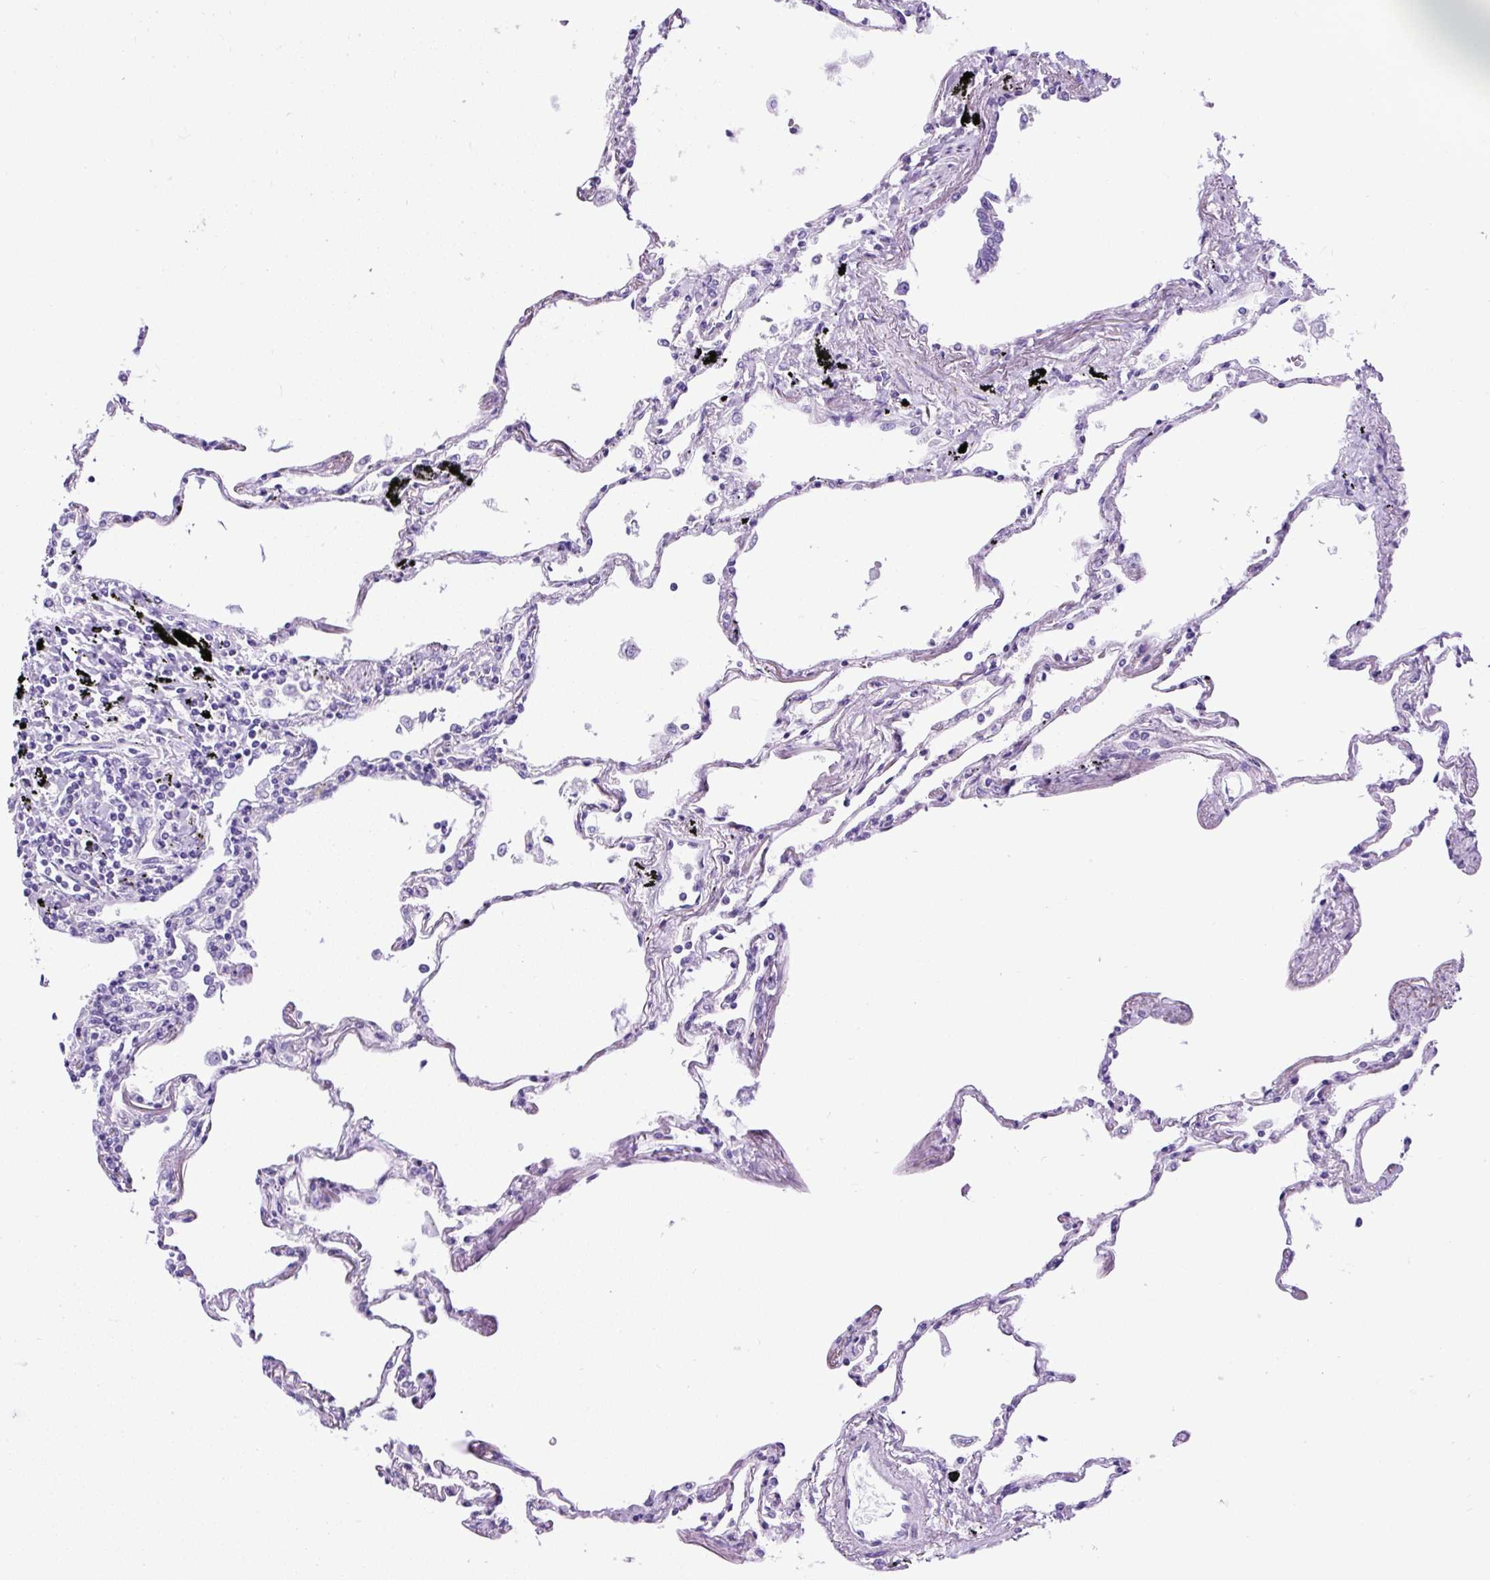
{"staining": {"intensity": "negative", "quantity": "none", "location": "none"}, "tissue": "lung", "cell_type": "Alveolar cells", "image_type": "normal", "snomed": [{"axis": "morphology", "description": "Normal tissue, NOS"}, {"axis": "topography", "description": "Lung"}], "caption": "Immunohistochemistry of benign human lung displays no positivity in alveolar cells.", "gene": "PDIA2", "patient": {"sex": "female", "age": 67}}